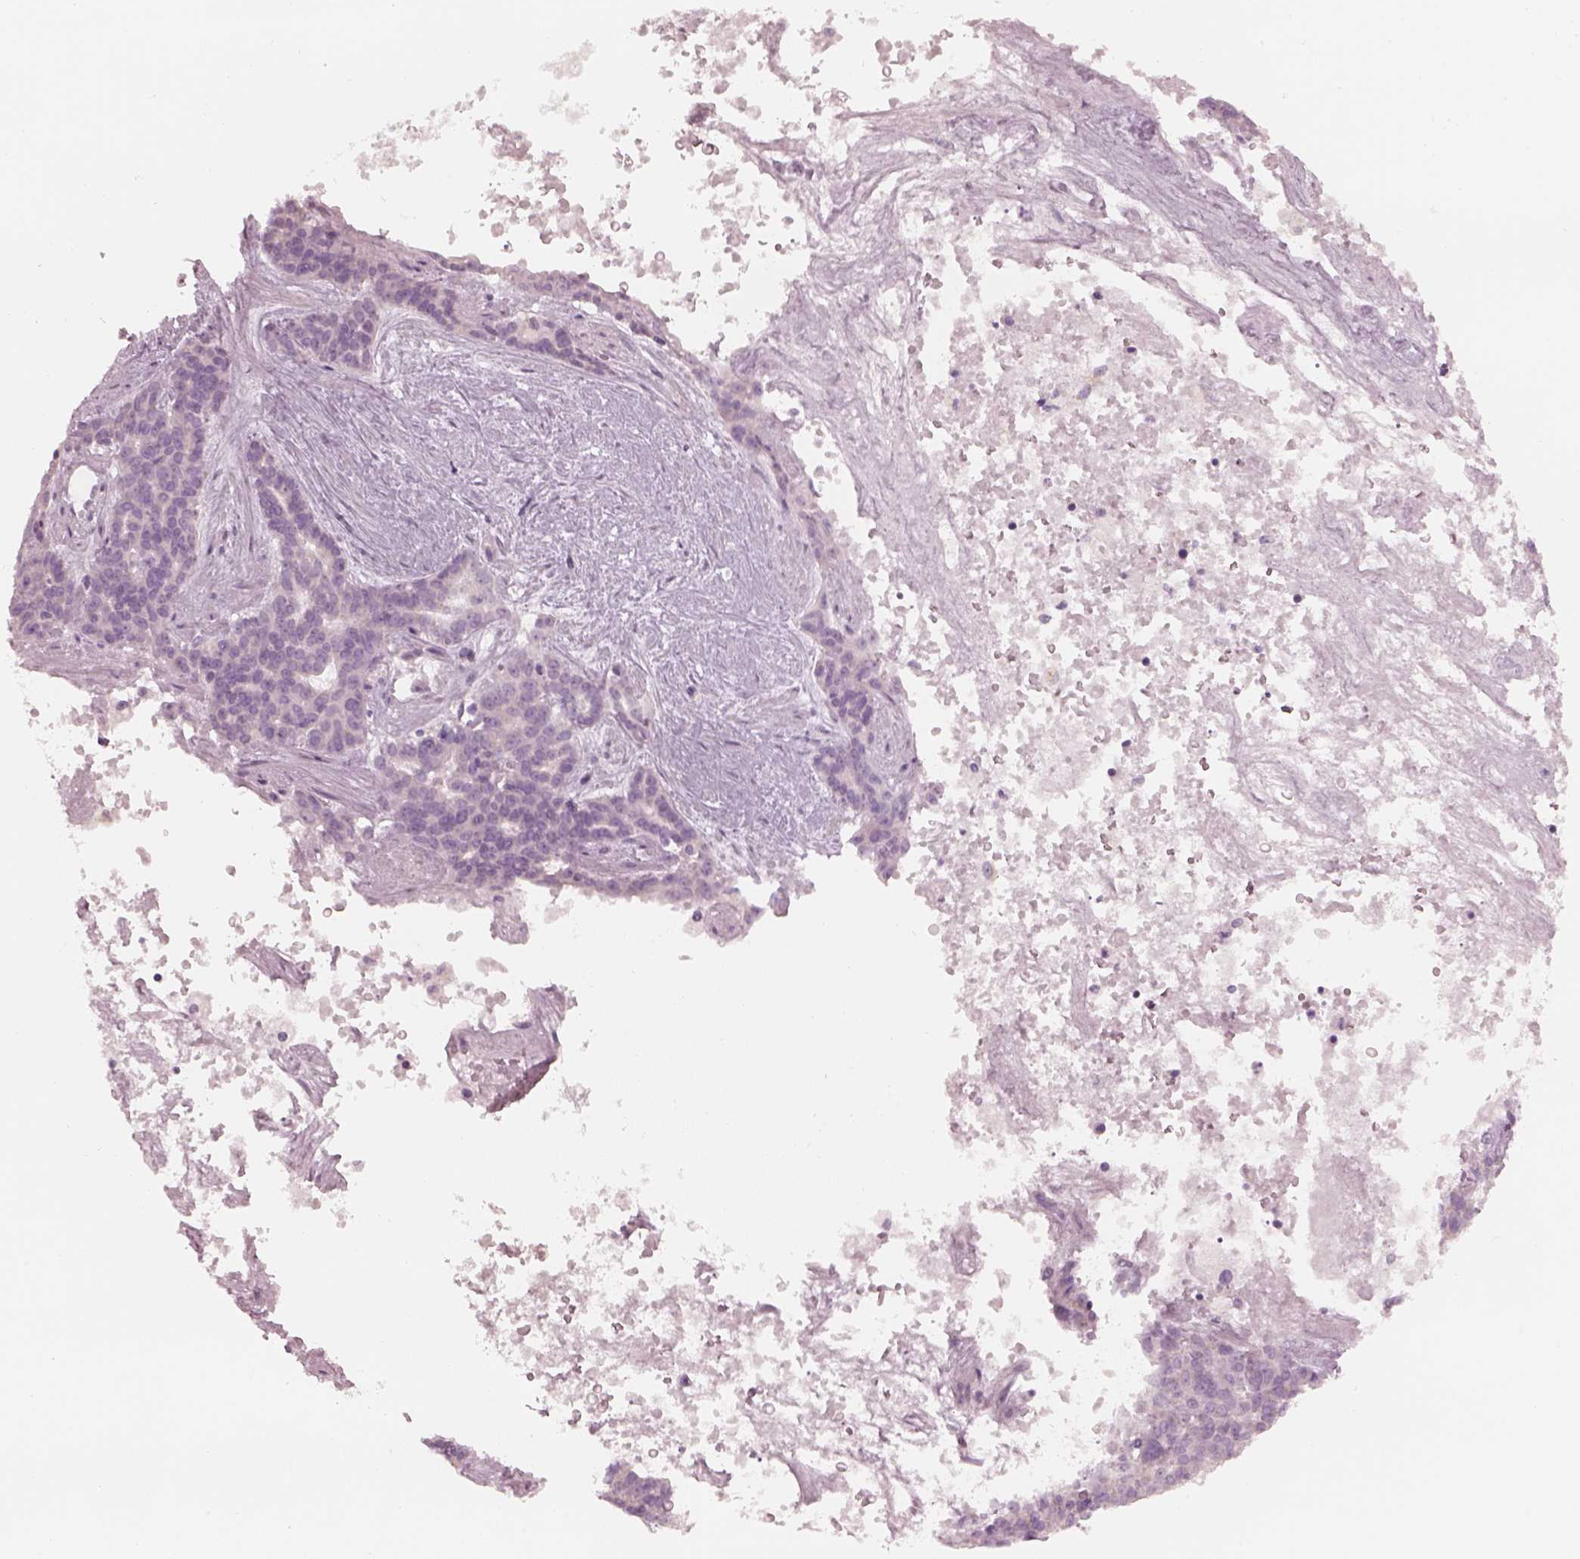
{"staining": {"intensity": "negative", "quantity": "none", "location": "none"}, "tissue": "liver cancer", "cell_type": "Tumor cells", "image_type": "cancer", "snomed": [{"axis": "morphology", "description": "Cholangiocarcinoma"}, {"axis": "topography", "description": "Liver"}], "caption": "Tumor cells show no significant positivity in liver cancer (cholangiocarcinoma). The staining is performed using DAB brown chromogen with nuclei counter-stained in using hematoxylin.", "gene": "RSPH9", "patient": {"sex": "female", "age": 47}}